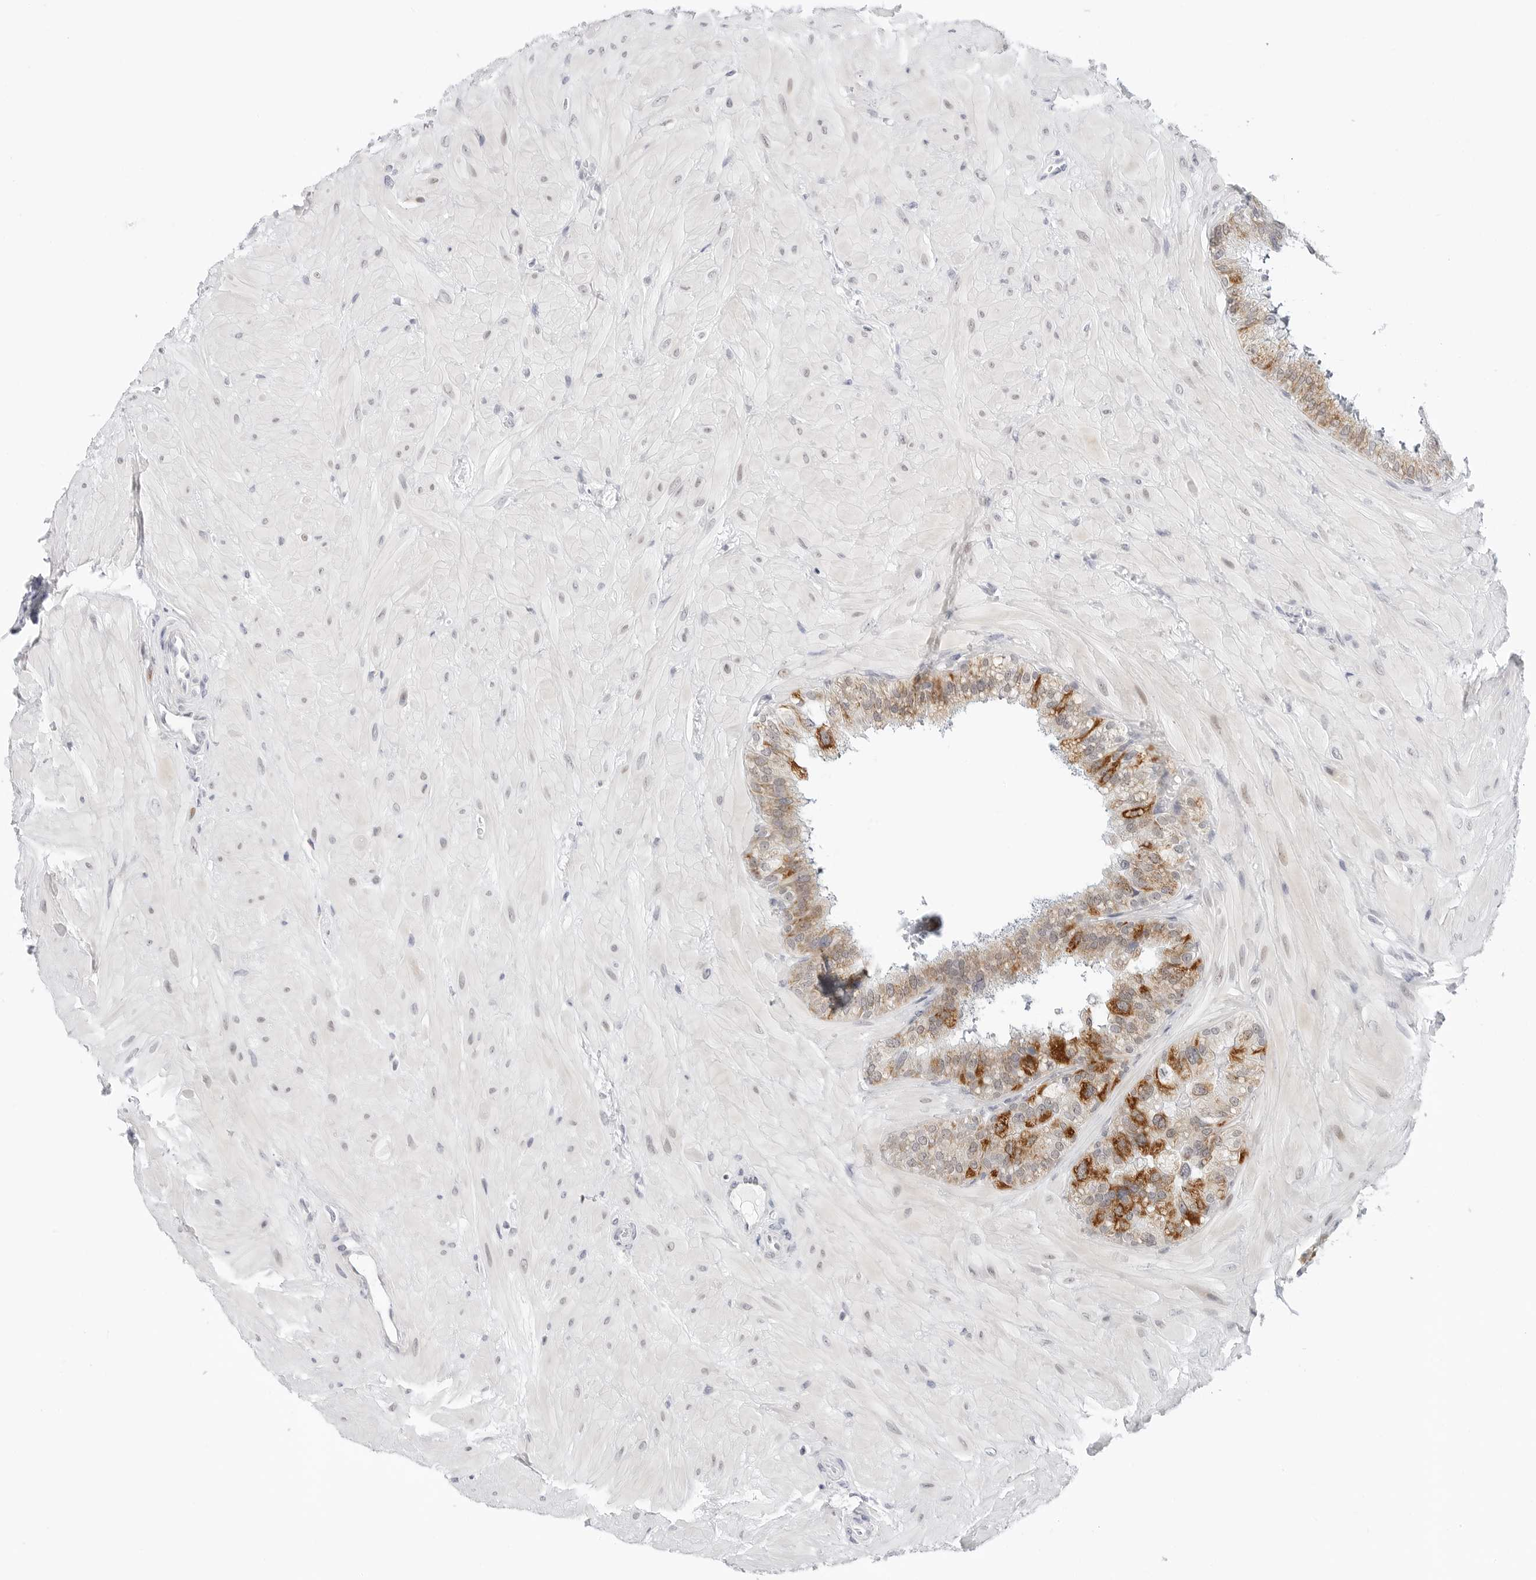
{"staining": {"intensity": "strong", "quantity": "<25%", "location": "cytoplasmic/membranous"}, "tissue": "seminal vesicle", "cell_type": "Glandular cells", "image_type": "normal", "snomed": [{"axis": "morphology", "description": "Normal tissue, NOS"}, {"axis": "topography", "description": "Prostate"}, {"axis": "topography", "description": "Seminal veicle"}], "caption": "This histopathology image shows benign seminal vesicle stained with IHC to label a protein in brown. The cytoplasmic/membranous of glandular cells show strong positivity for the protein. Nuclei are counter-stained blue.", "gene": "TSEN2", "patient": {"sex": "male", "age": 51}}